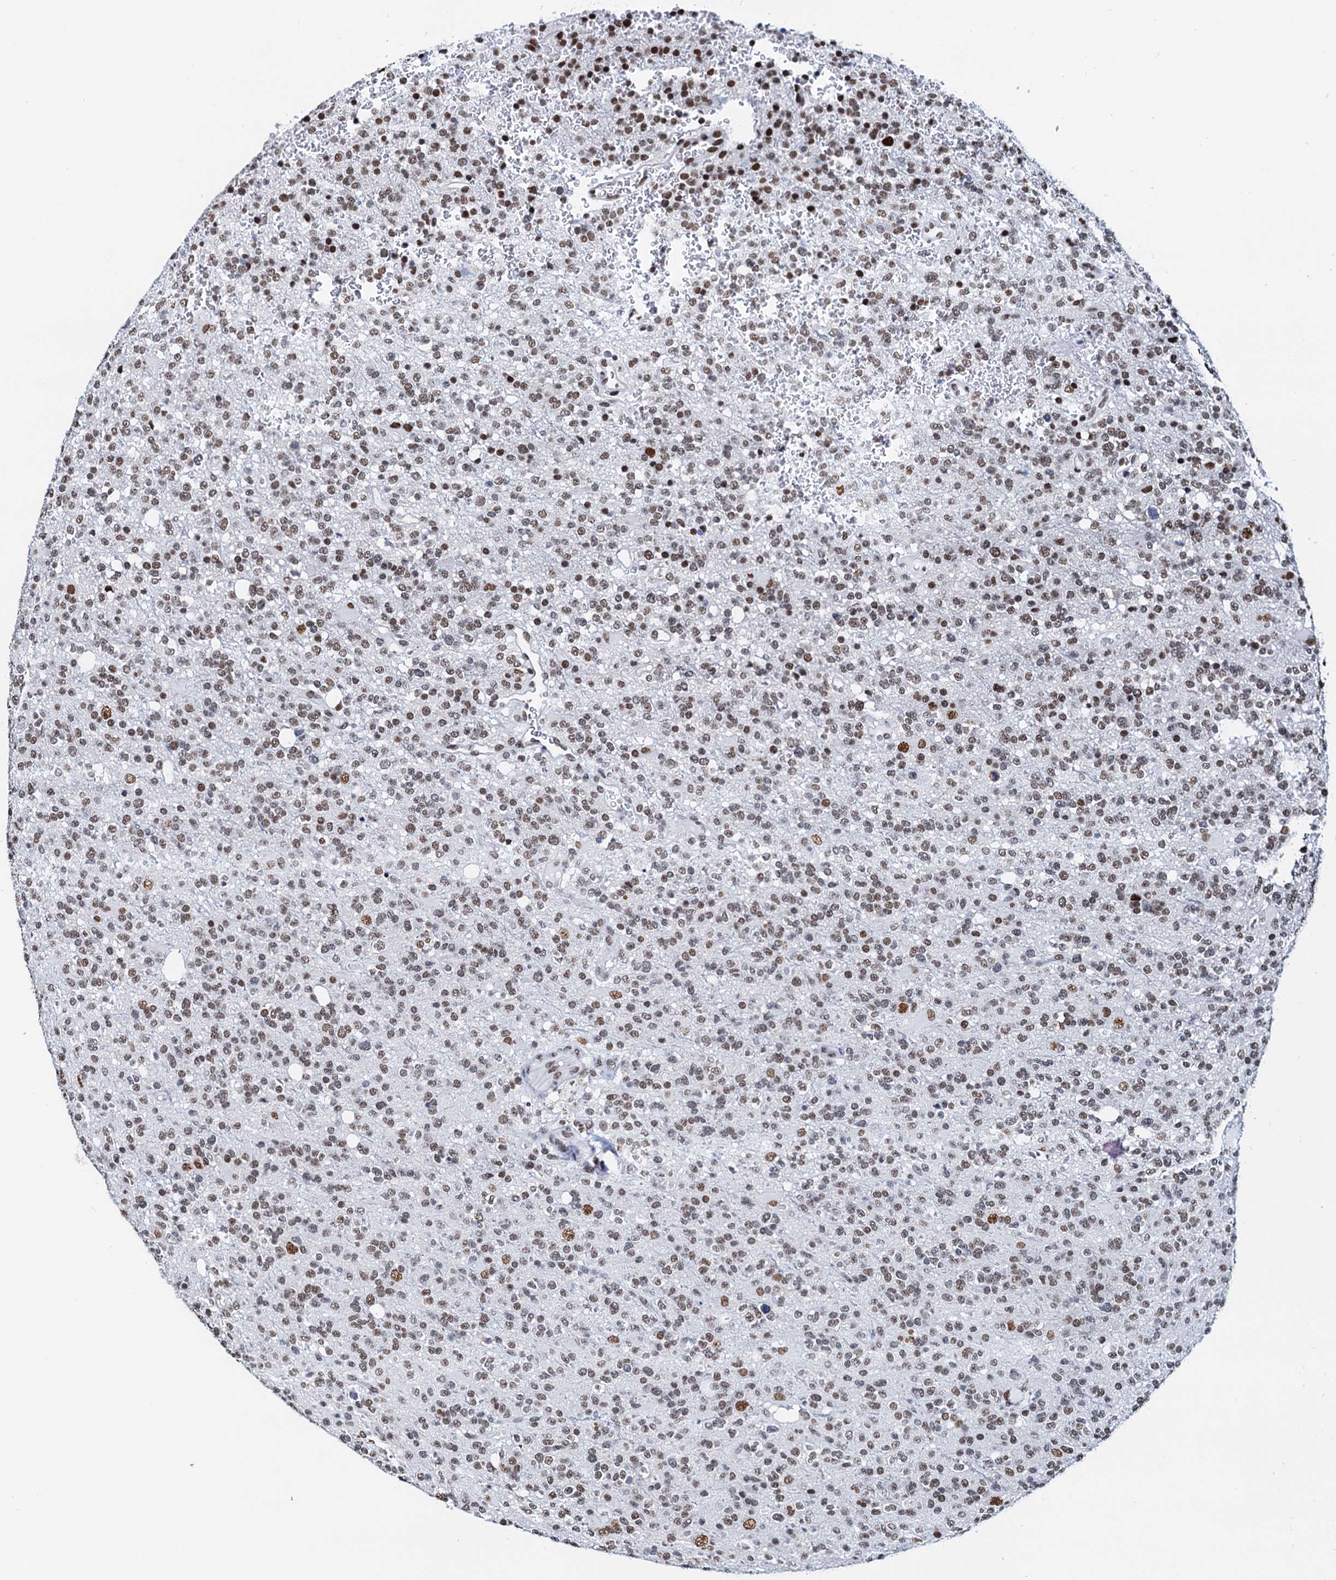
{"staining": {"intensity": "moderate", "quantity": ">75%", "location": "nuclear"}, "tissue": "glioma", "cell_type": "Tumor cells", "image_type": "cancer", "snomed": [{"axis": "morphology", "description": "Glioma, malignant, High grade"}, {"axis": "topography", "description": "Brain"}], "caption": "Immunohistochemistry histopathology image of neoplastic tissue: glioma stained using IHC demonstrates medium levels of moderate protein expression localized specifically in the nuclear of tumor cells, appearing as a nuclear brown color.", "gene": "SLTM", "patient": {"sex": "female", "age": 62}}